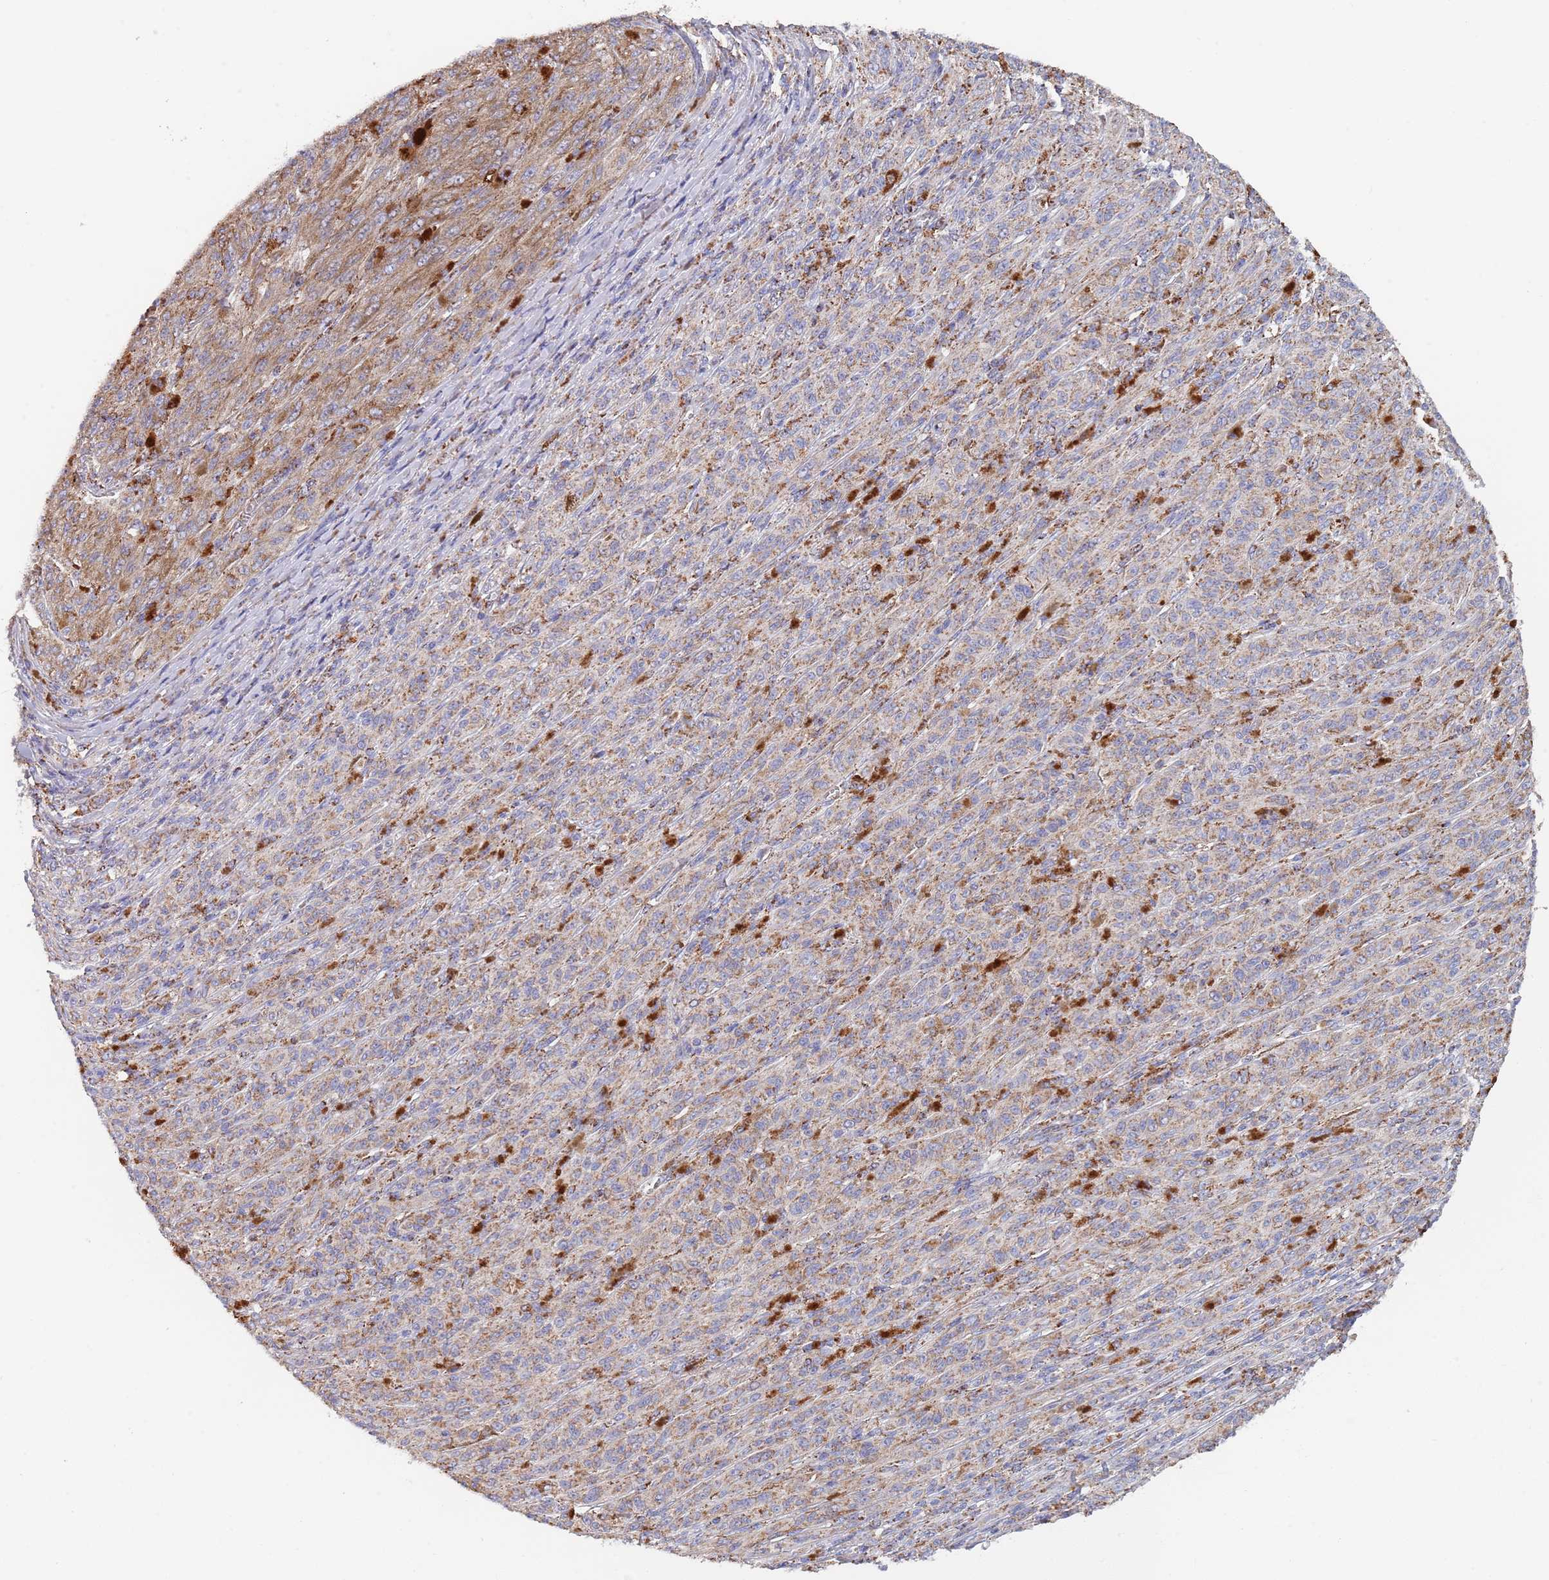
{"staining": {"intensity": "moderate", "quantity": ">75%", "location": "cytoplasmic/membranous"}, "tissue": "melanoma", "cell_type": "Tumor cells", "image_type": "cancer", "snomed": [{"axis": "morphology", "description": "Malignant melanoma, NOS"}, {"axis": "topography", "description": "Skin"}], "caption": "A brown stain highlights moderate cytoplasmic/membranous expression of a protein in human malignant melanoma tumor cells. (brown staining indicates protein expression, while blue staining denotes nuclei).", "gene": "PGP", "patient": {"sex": "female", "age": 52}}